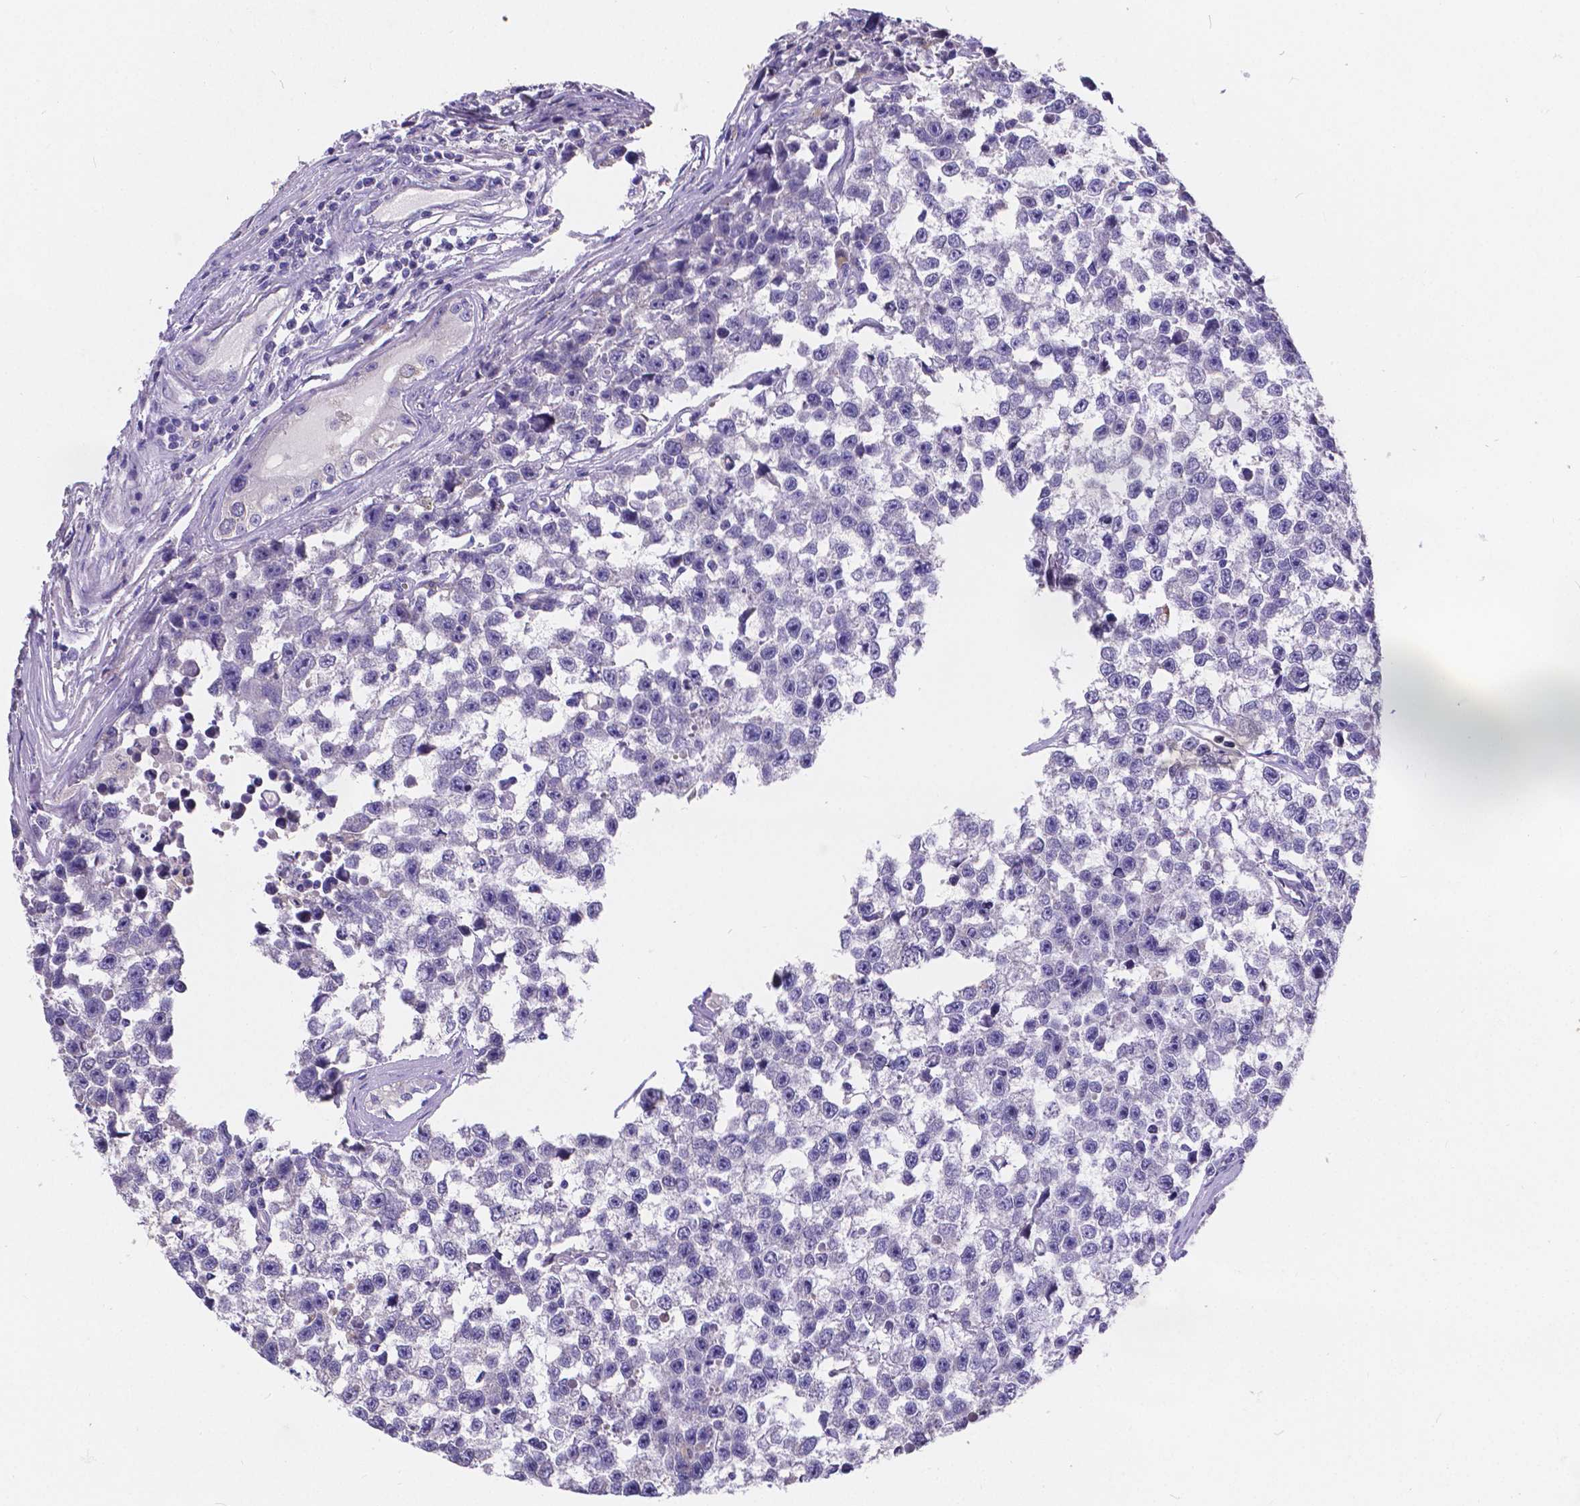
{"staining": {"intensity": "negative", "quantity": "none", "location": "none"}, "tissue": "testis cancer", "cell_type": "Tumor cells", "image_type": "cancer", "snomed": [{"axis": "morphology", "description": "Seminoma, NOS"}, {"axis": "topography", "description": "Testis"}], "caption": "Human testis seminoma stained for a protein using immunohistochemistry (IHC) reveals no expression in tumor cells.", "gene": "ATP6V1D", "patient": {"sex": "male", "age": 26}}